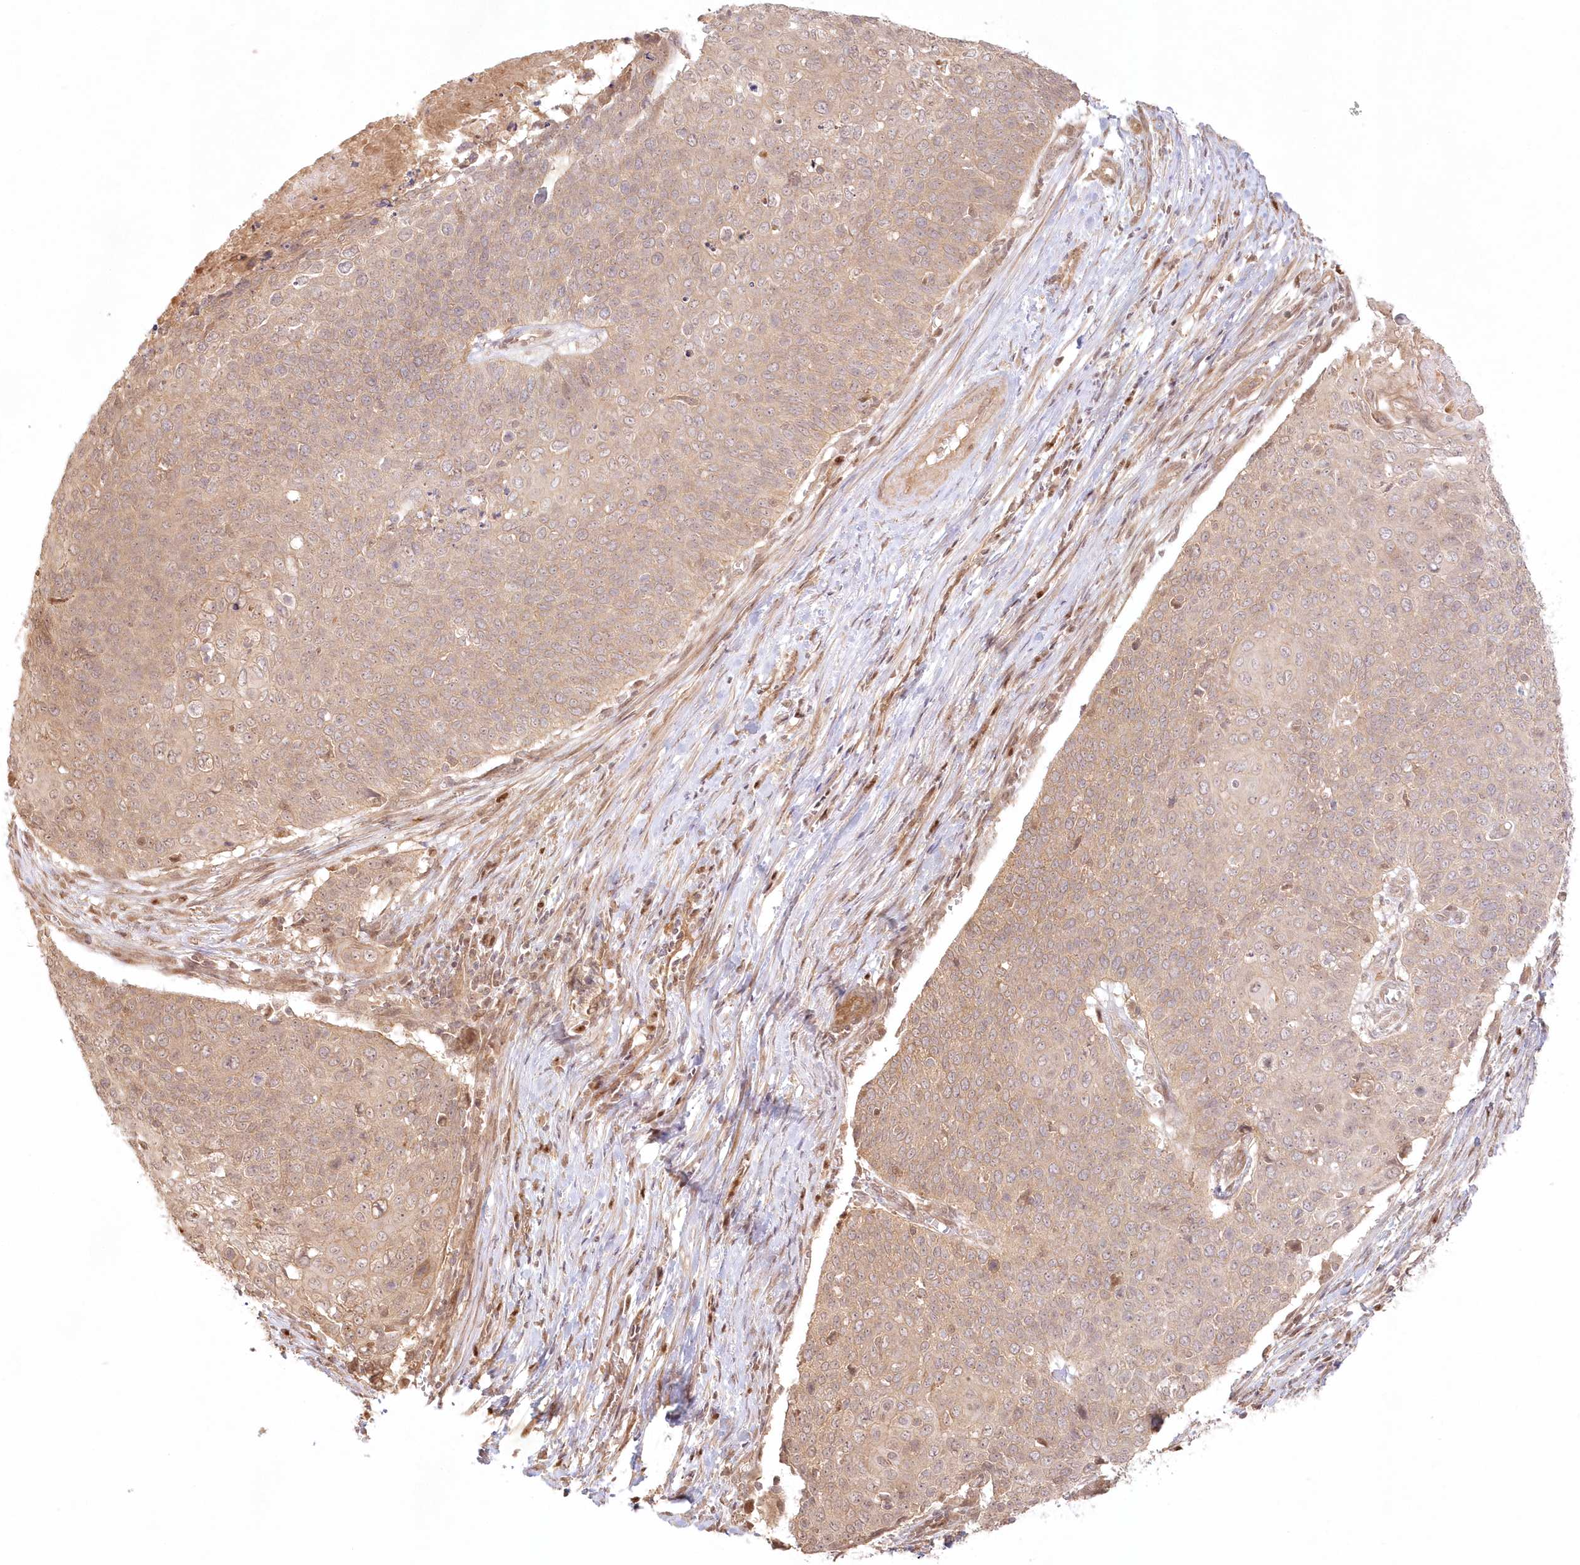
{"staining": {"intensity": "weak", "quantity": ">75%", "location": "cytoplasmic/membranous"}, "tissue": "cervical cancer", "cell_type": "Tumor cells", "image_type": "cancer", "snomed": [{"axis": "morphology", "description": "Squamous cell carcinoma, NOS"}, {"axis": "topography", "description": "Cervix"}], "caption": "A micrograph of human cervical cancer stained for a protein reveals weak cytoplasmic/membranous brown staining in tumor cells. The staining was performed using DAB (3,3'-diaminobenzidine), with brown indicating positive protein expression. Nuclei are stained blue with hematoxylin.", "gene": "KIAA0232", "patient": {"sex": "female", "age": 39}}